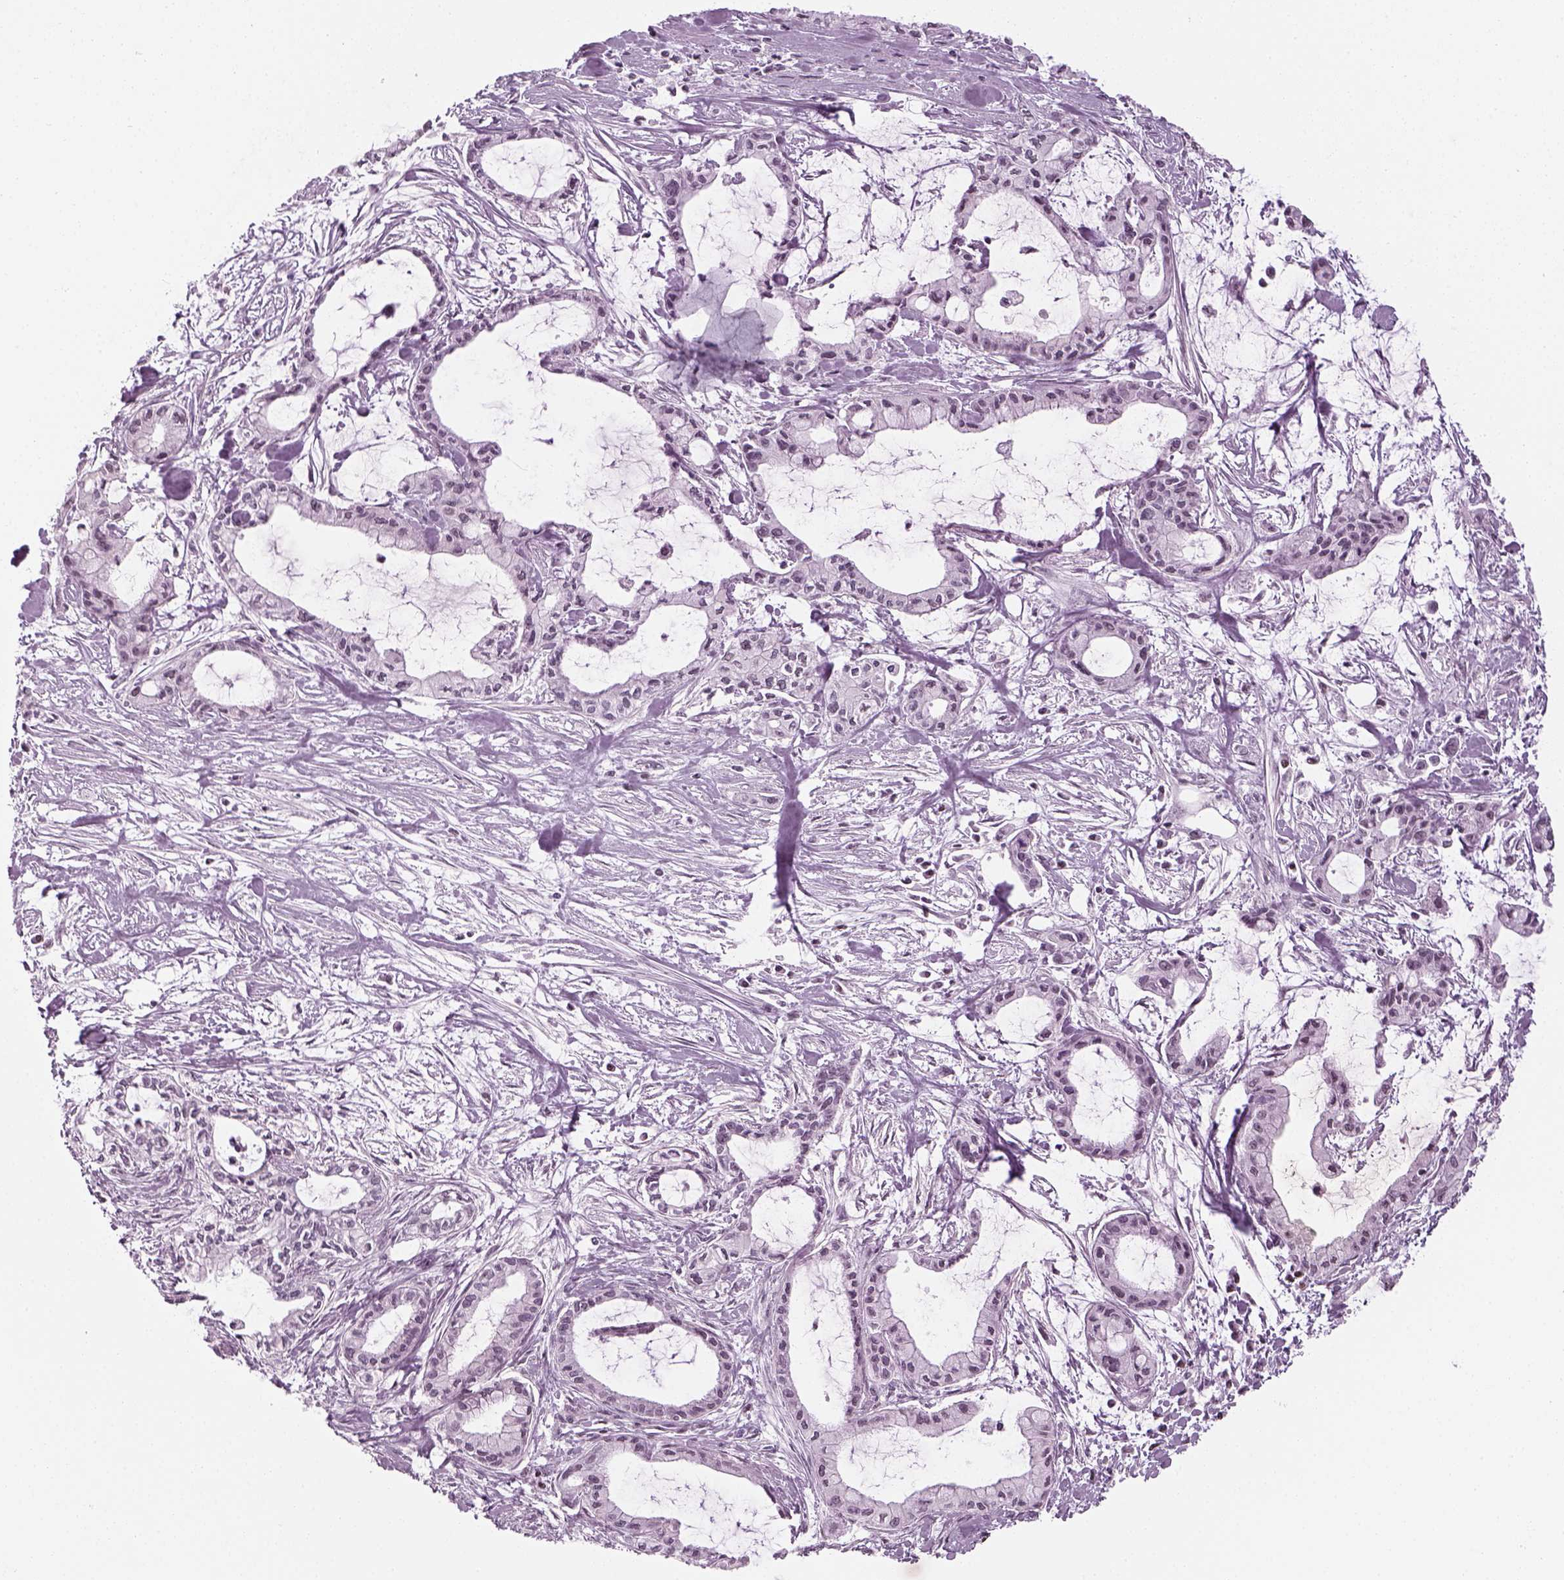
{"staining": {"intensity": "negative", "quantity": "none", "location": "none"}, "tissue": "pancreatic cancer", "cell_type": "Tumor cells", "image_type": "cancer", "snomed": [{"axis": "morphology", "description": "Adenocarcinoma, NOS"}, {"axis": "topography", "description": "Pancreas"}], "caption": "Adenocarcinoma (pancreatic) was stained to show a protein in brown. There is no significant expression in tumor cells.", "gene": "KCNG2", "patient": {"sex": "male", "age": 48}}